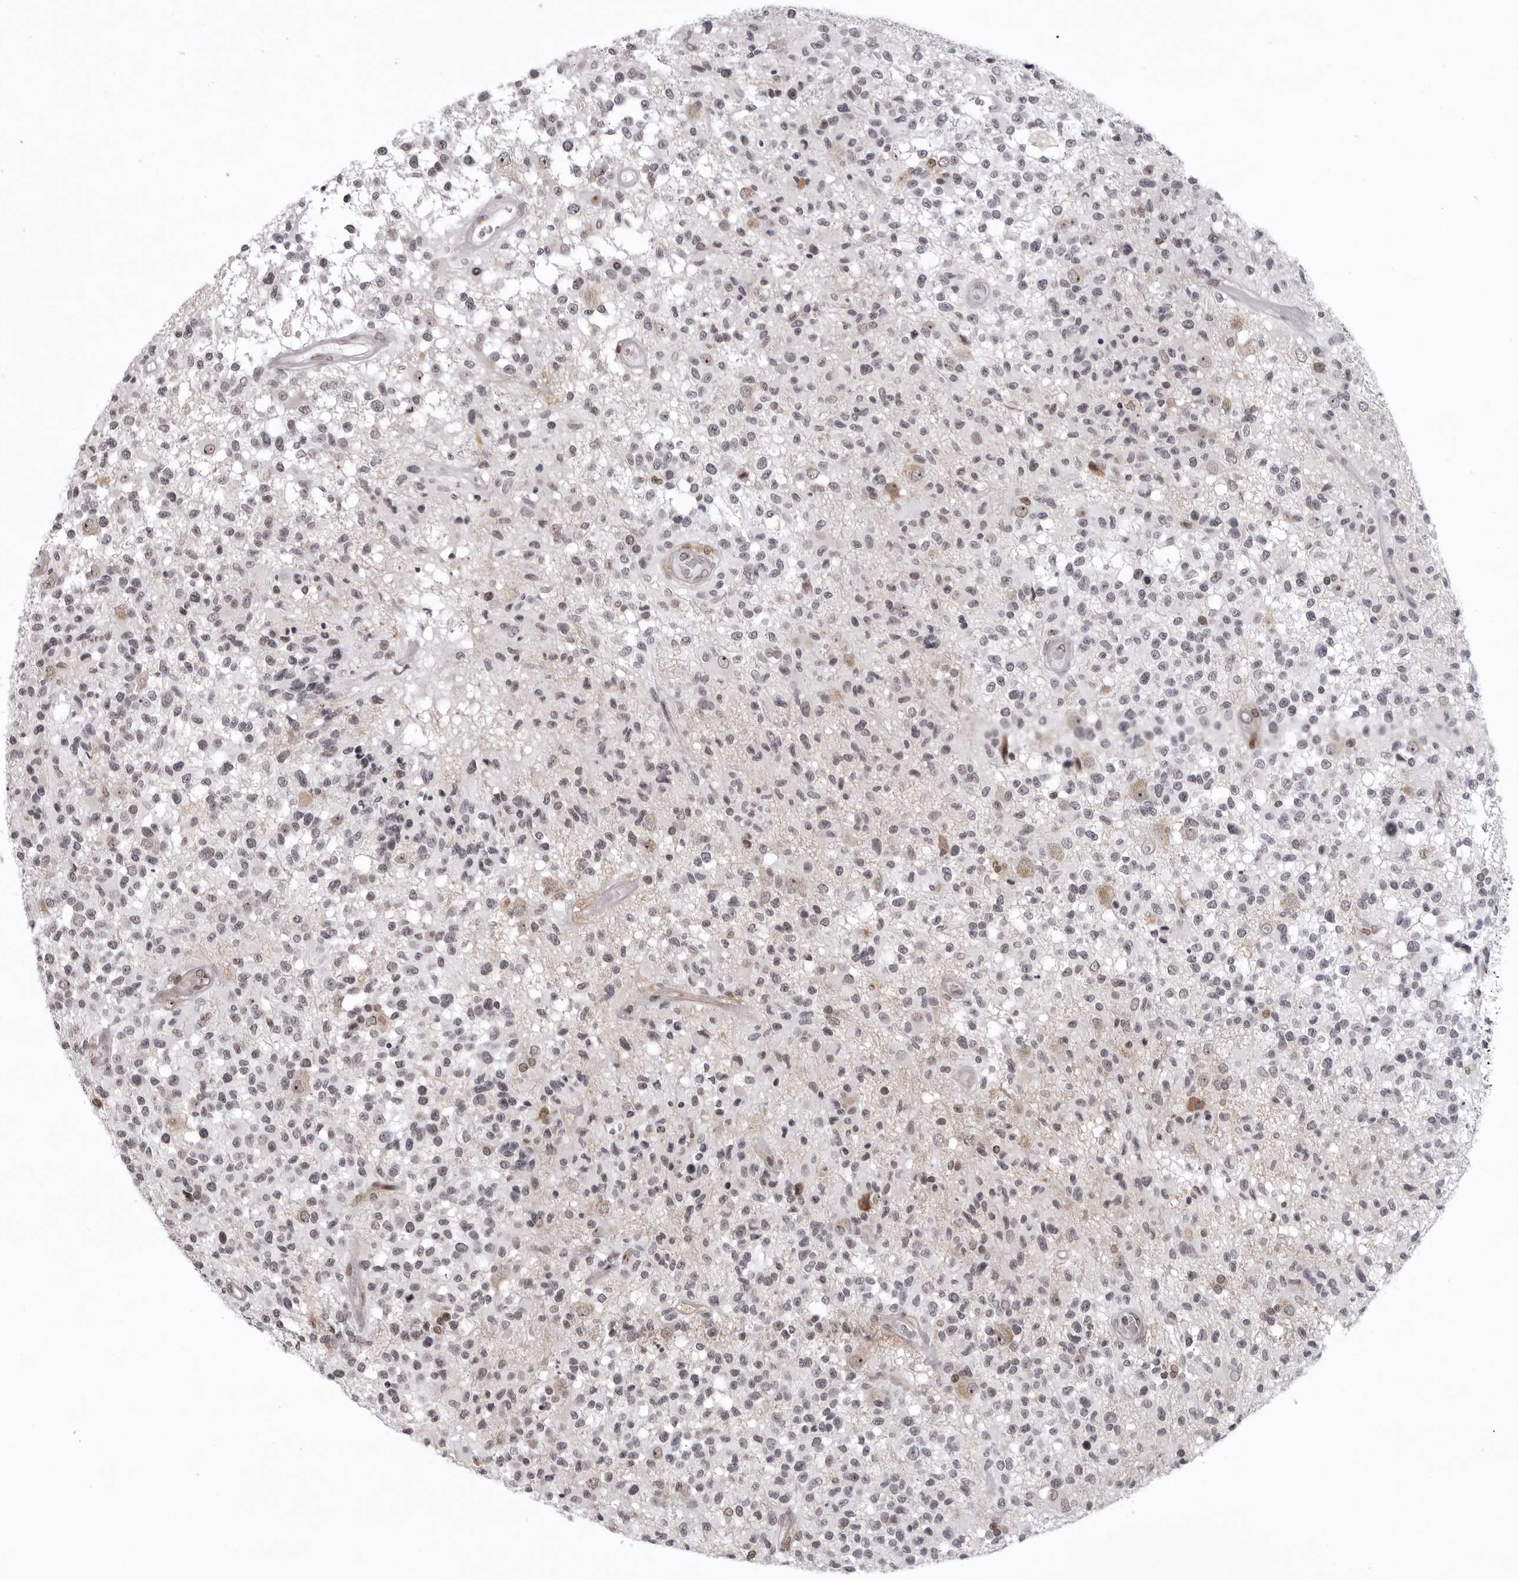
{"staining": {"intensity": "weak", "quantity": "<25%", "location": "nuclear"}, "tissue": "glioma", "cell_type": "Tumor cells", "image_type": "cancer", "snomed": [{"axis": "morphology", "description": "Glioma, malignant, High grade"}, {"axis": "morphology", "description": "Glioblastoma, NOS"}, {"axis": "topography", "description": "Brain"}], "caption": "IHC image of human glioma stained for a protein (brown), which shows no staining in tumor cells.", "gene": "EXOSC10", "patient": {"sex": "male", "age": 60}}